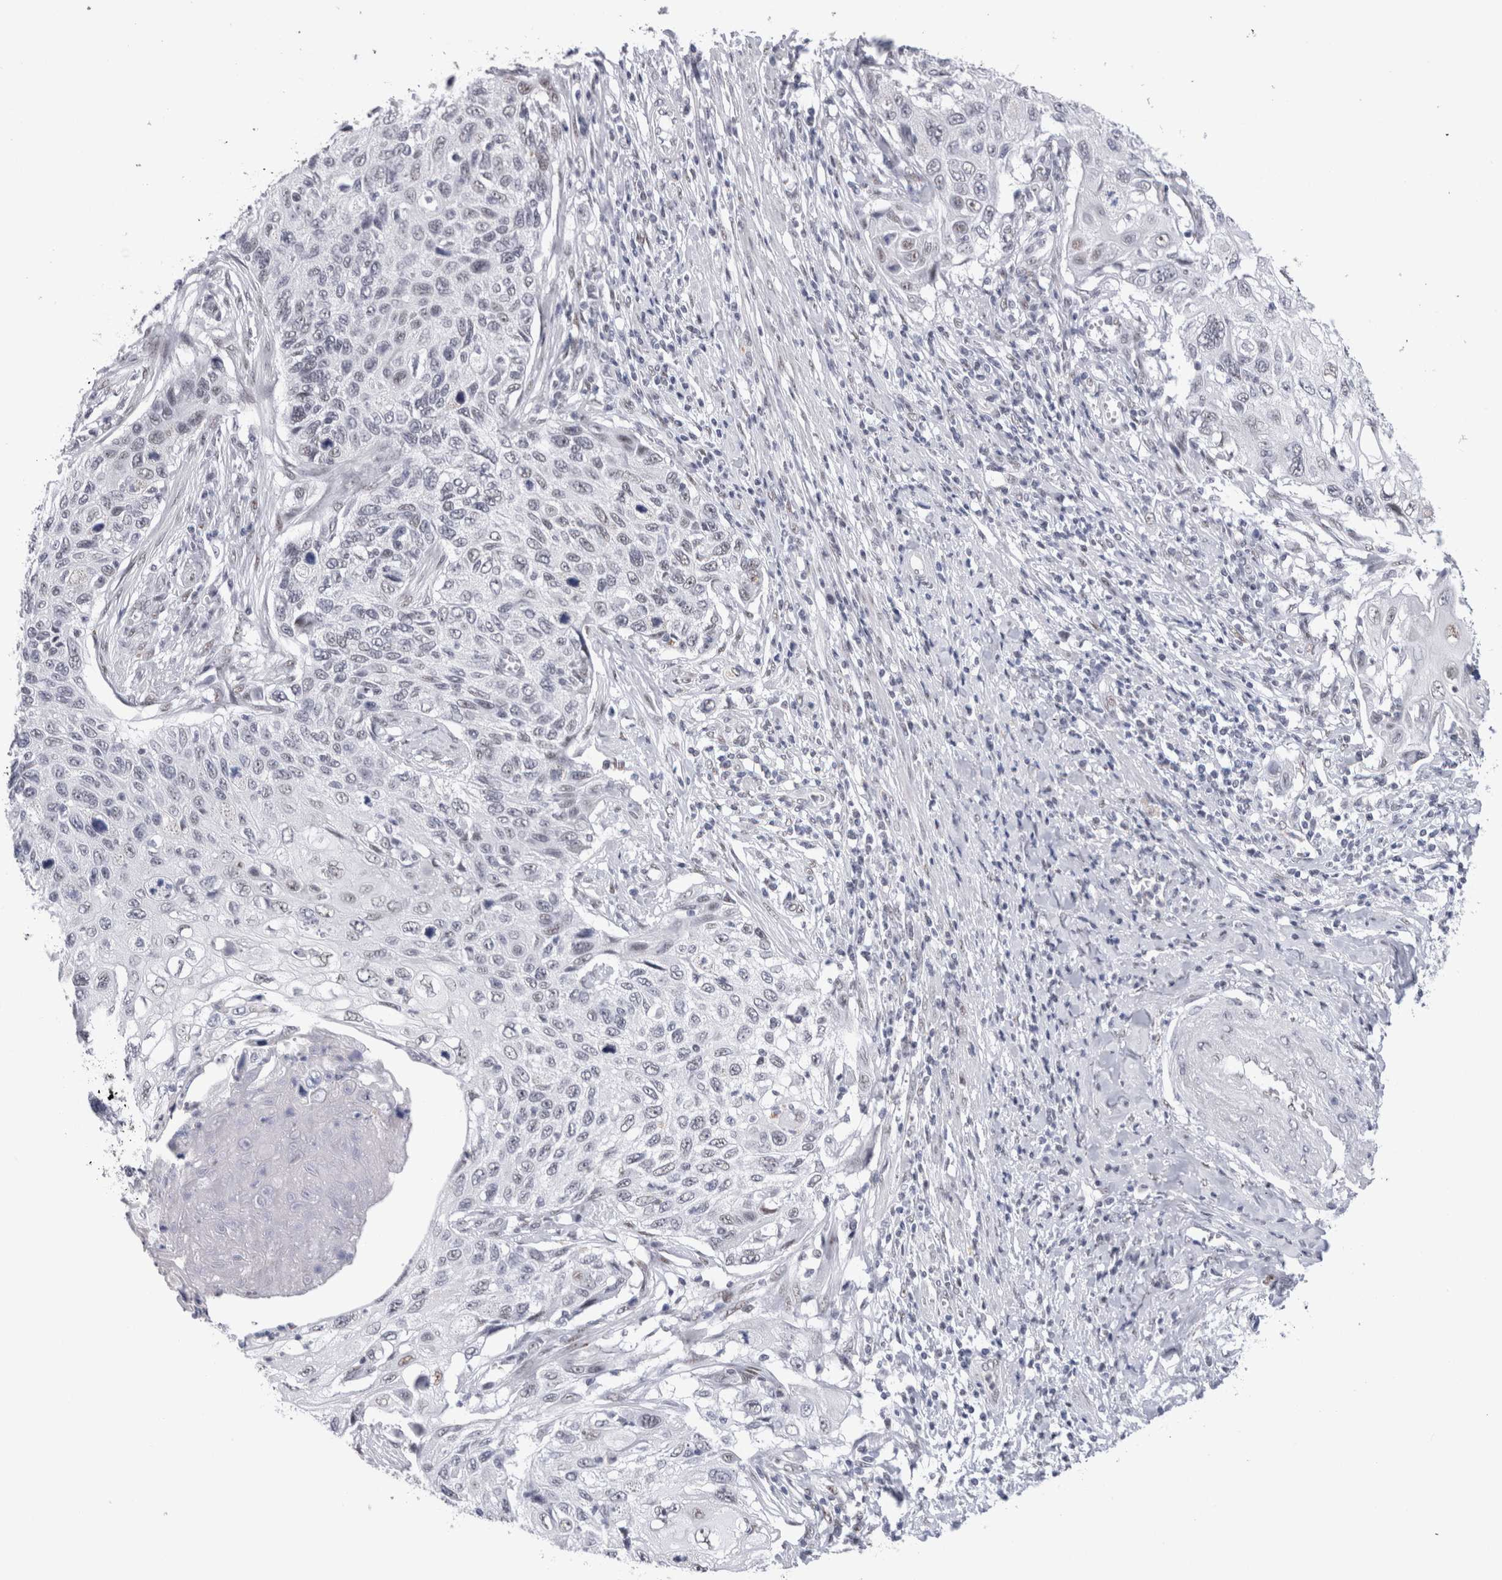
{"staining": {"intensity": "negative", "quantity": "none", "location": "none"}, "tissue": "cervical cancer", "cell_type": "Tumor cells", "image_type": "cancer", "snomed": [{"axis": "morphology", "description": "Squamous cell carcinoma, NOS"}, {"axis": "topography", "description": "Cervix"}], "caption": "Tumor cells are negative for brown protein staining in cervical squamous cell carcinoma.", "gene": "RBM6", "patient": {"sex": "female", "age": 70}}